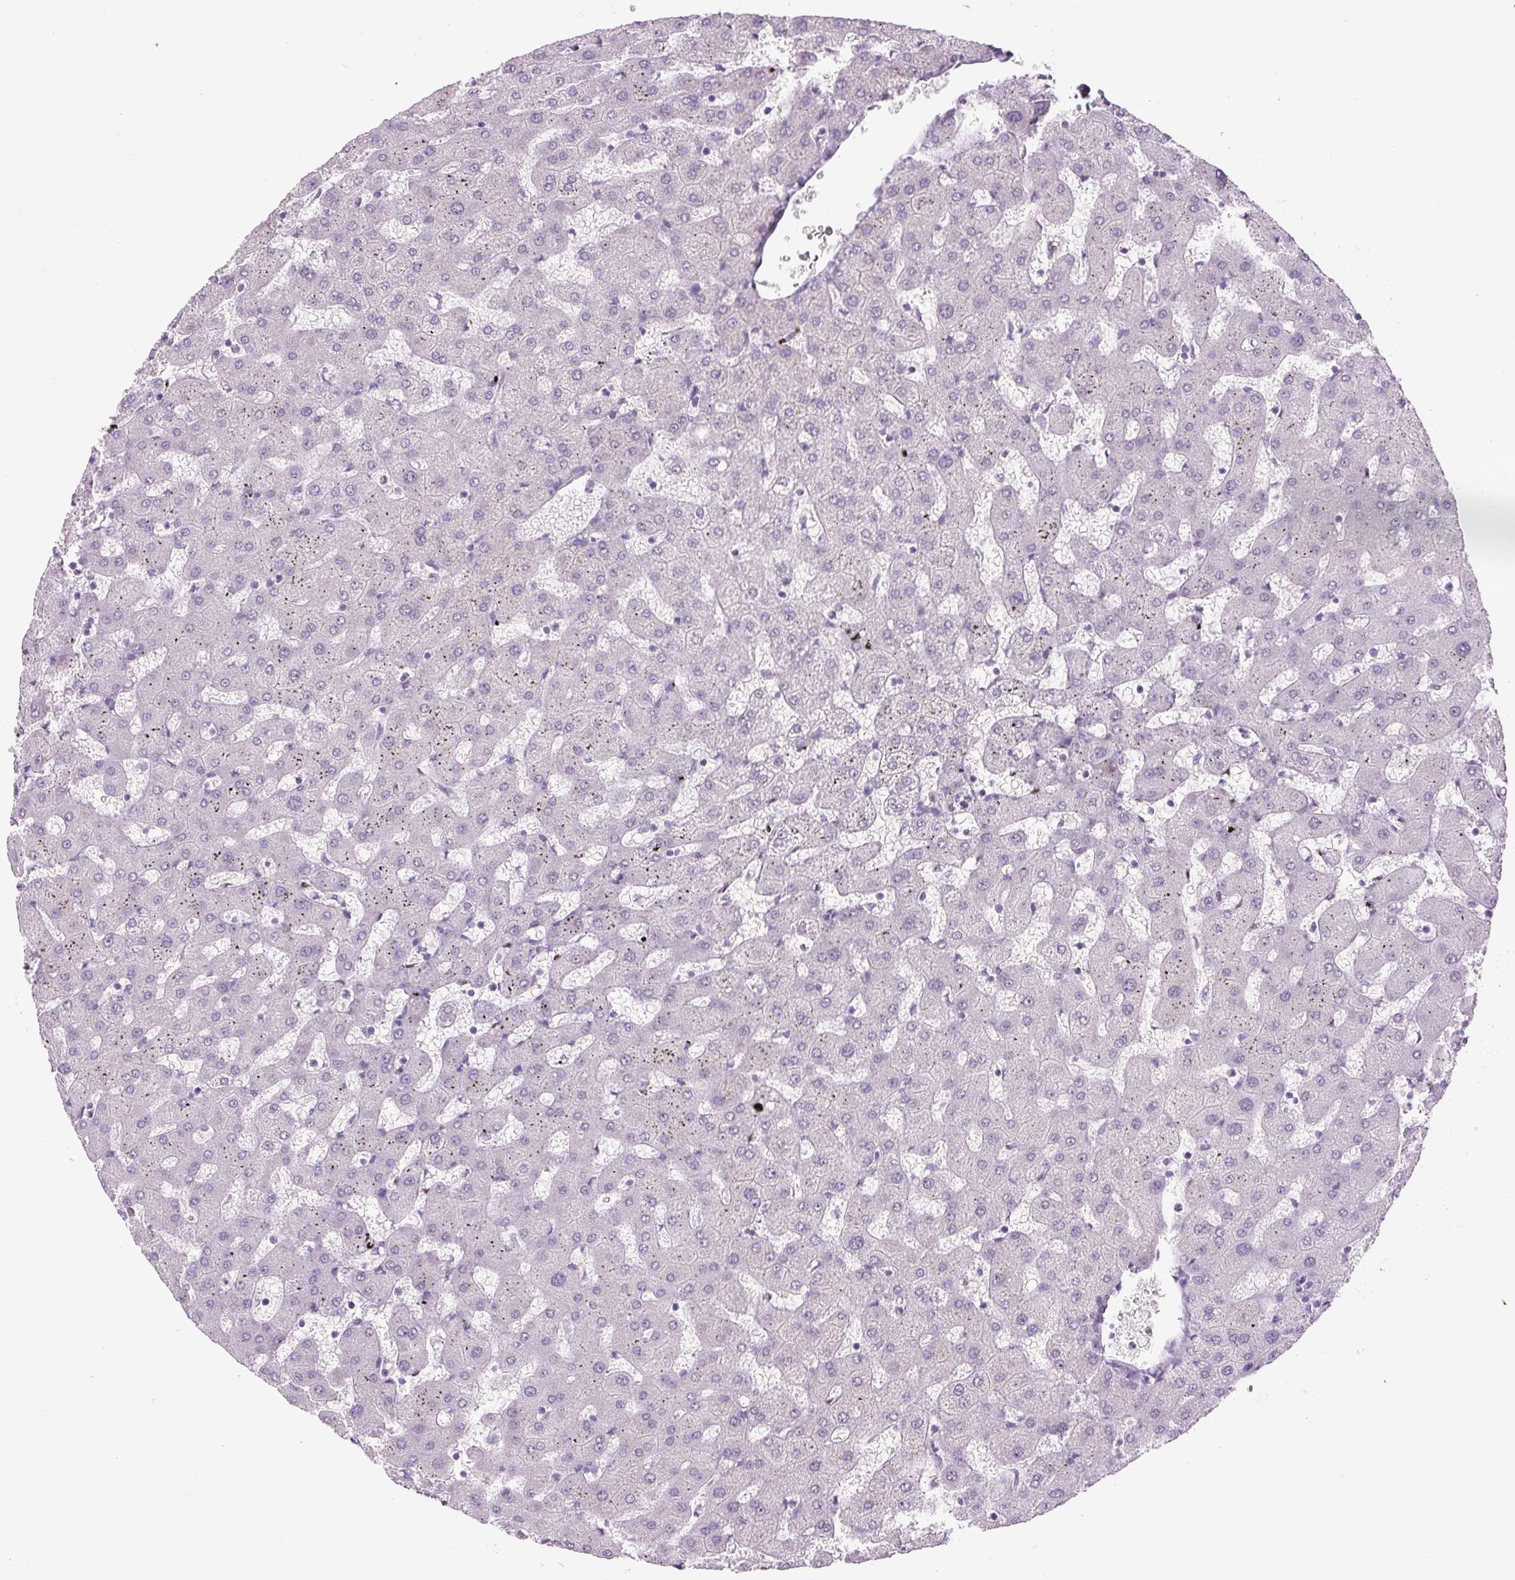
{"staining": {"intensity": "negative", "quantity": "none", "location": "none"}, "tissue": "liver", "cell_type": "Cholangiocytes", "image_type": "normal", "snomed": [{"axis": "morphology", "description": "Normal tissue, NOS"}, {"axis": "topography", "description": "Liver"}], "caption": "High power microscopy micrograph of an IHC photomicrograph of normal liver, revealing no significant positivity in cholangiocytes. (DAB IHC visualized using brightfield microscopy, high magnification).", "gene": "ZEB1", "patient": {"sex": "female", "age": 63}}